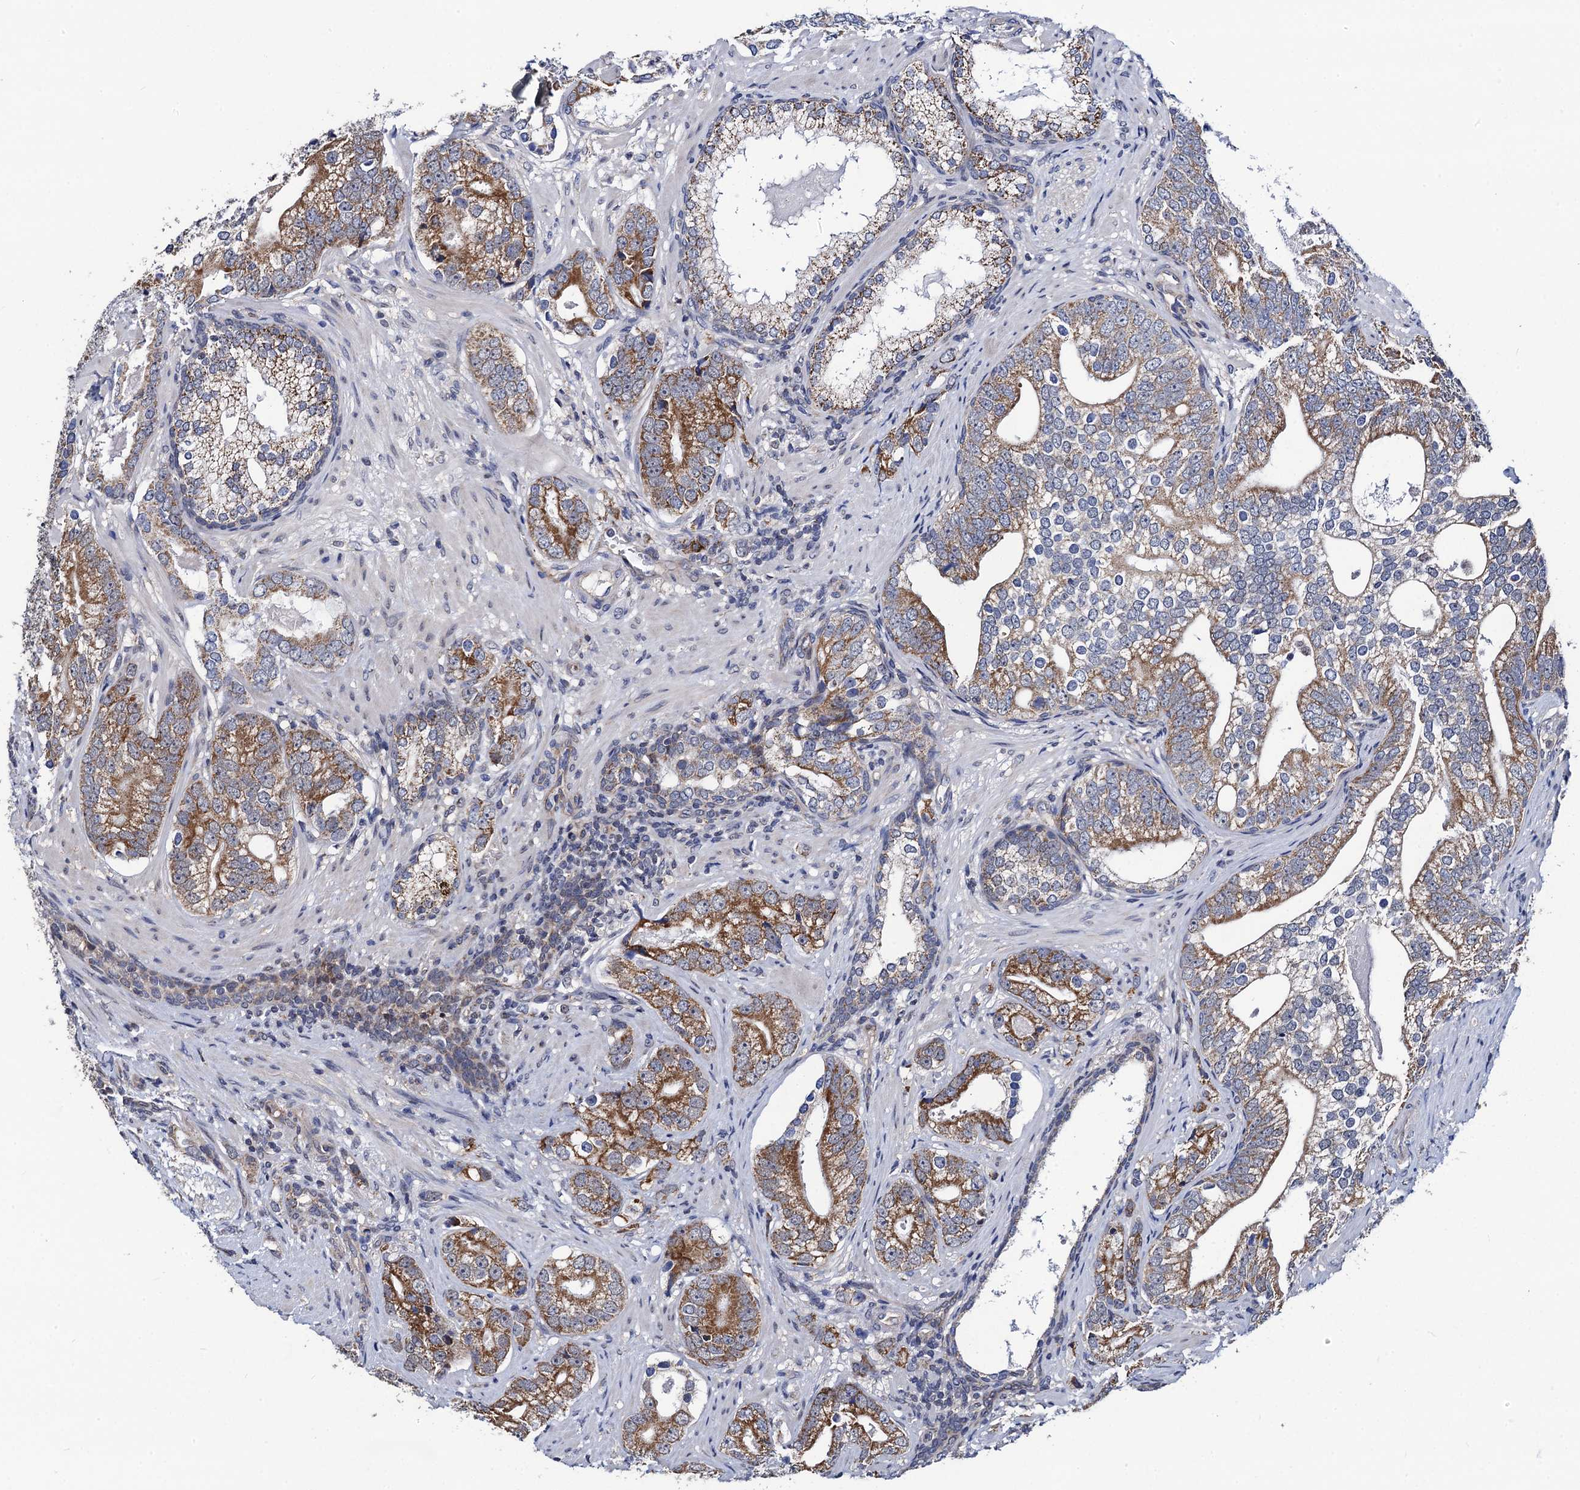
{"staining": {"intensity": "moderate", "quantity": "25%-75%", "location": "cytoplasmic/membranous"}, "tissue": "prostate cancer", "cell_type": "Tumor cells", "image_type": "cancer", "snomed": [{"axis": "morphology", "description": "Adenocarcinoma, High grade"}, {"axis": "topography", "description": "Prostate"}], "caption": "This image reveals prostate cancer stained with immunohistochemistry to label a protein in brown. The cytoplasmic/membranous of tumor cells show moderate positivity for the protein. Nuclei are counter-stained blue.", "gene": "PTCD3", "patient": {"sex": "male", "age": 75}}